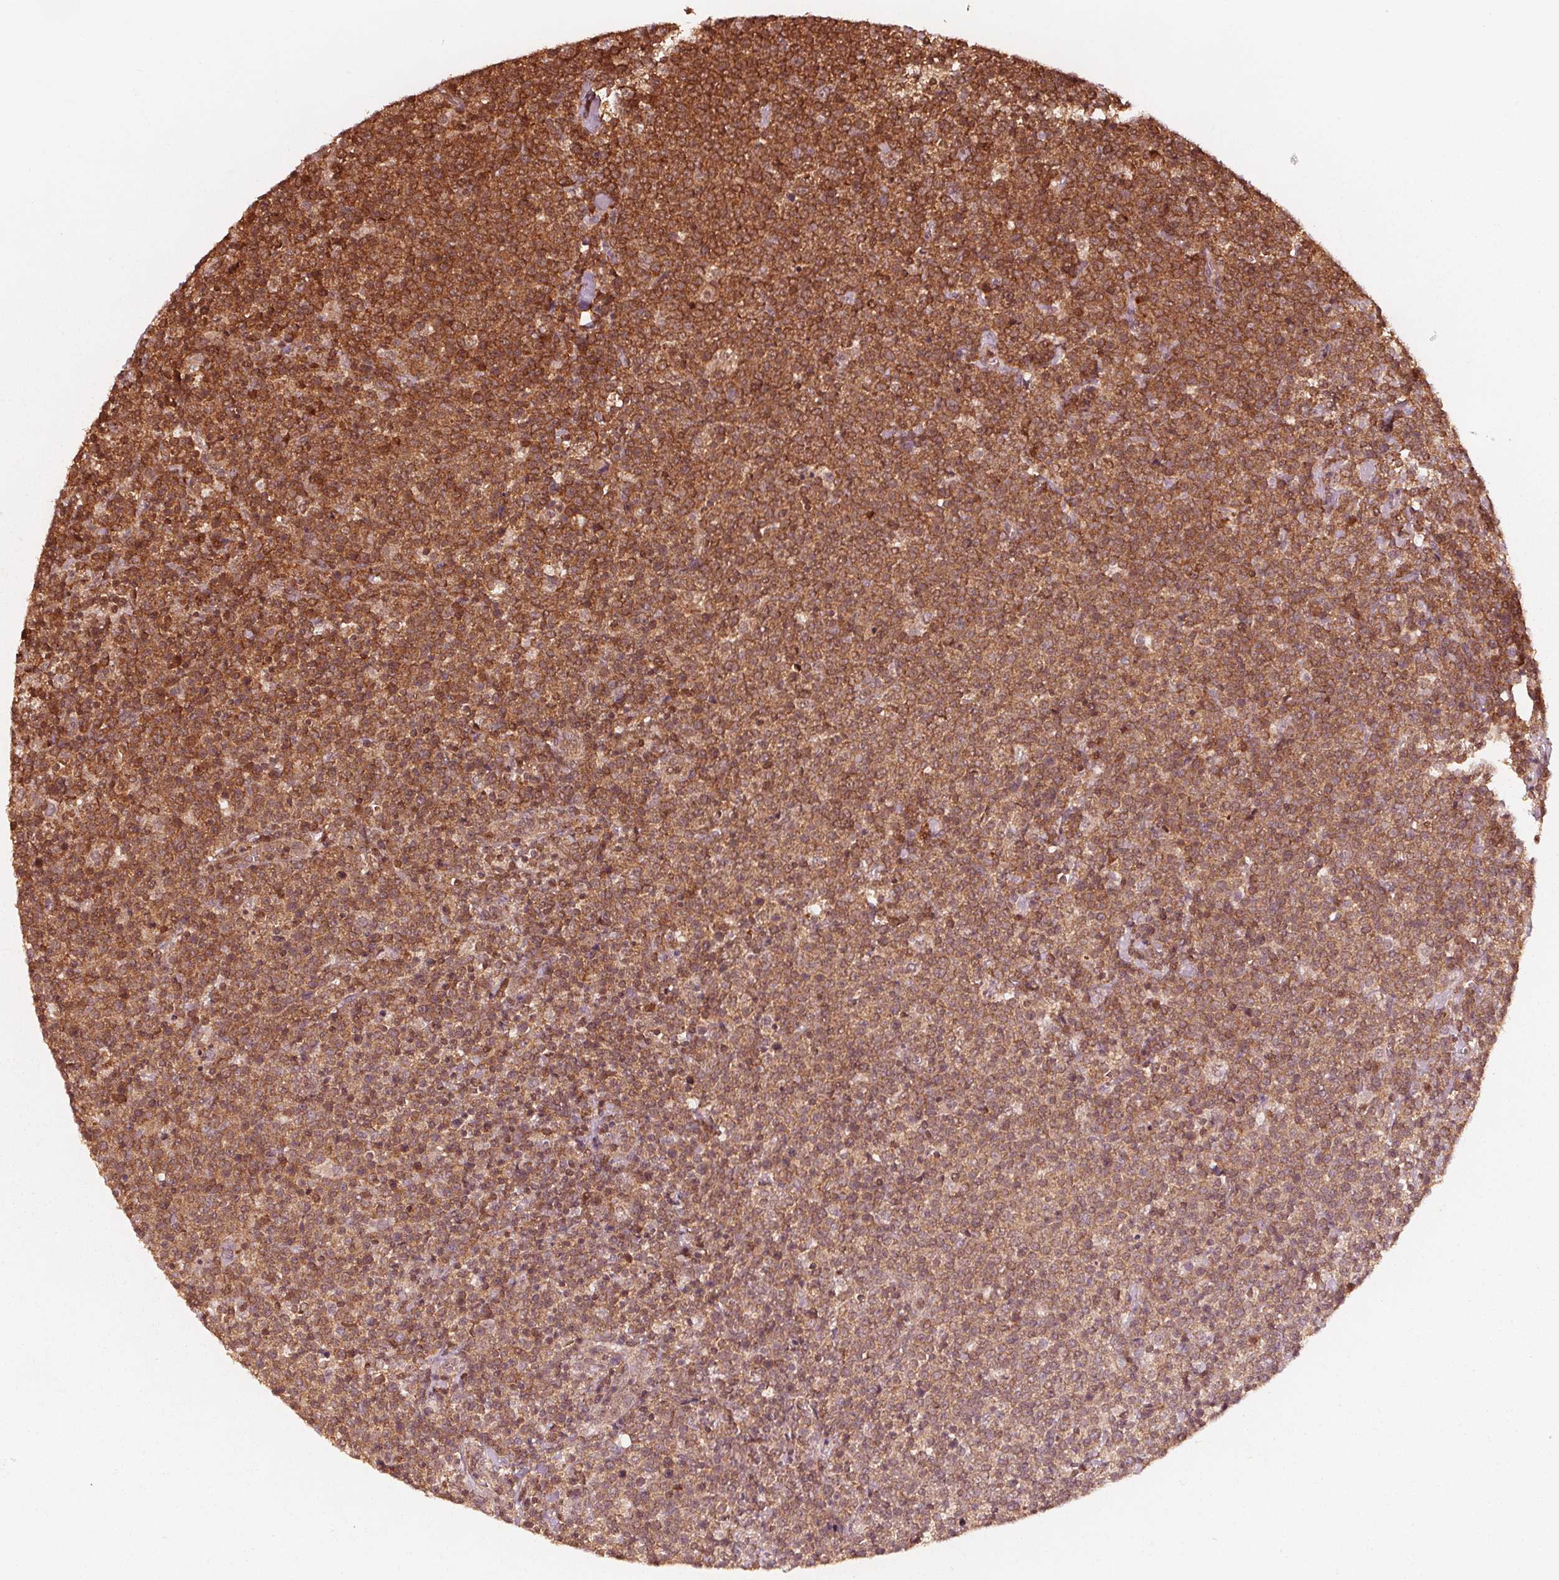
{"staining": {"intensity": "strong", "quantity": ">75%", "location": "cytoplasmic/membranous,nuclear"}, "tissue": "lymphoma", "cell_type": "Tumor cells", "image_type": "cancer", "snomed": [{"axis": "morphology", "description": "Malignant lymphoma, non-Hodgkin's type, High grade"}, {"axis": "topography", "description": "Lymph node"}], "caption": "This is an image of IHC staining of lymphoma, which shows strong expression in the cytoplasmic/membranous and nuclear of tumor cells.", "gene": "AIP", "patient": {"sex": "male", "age": 61}}